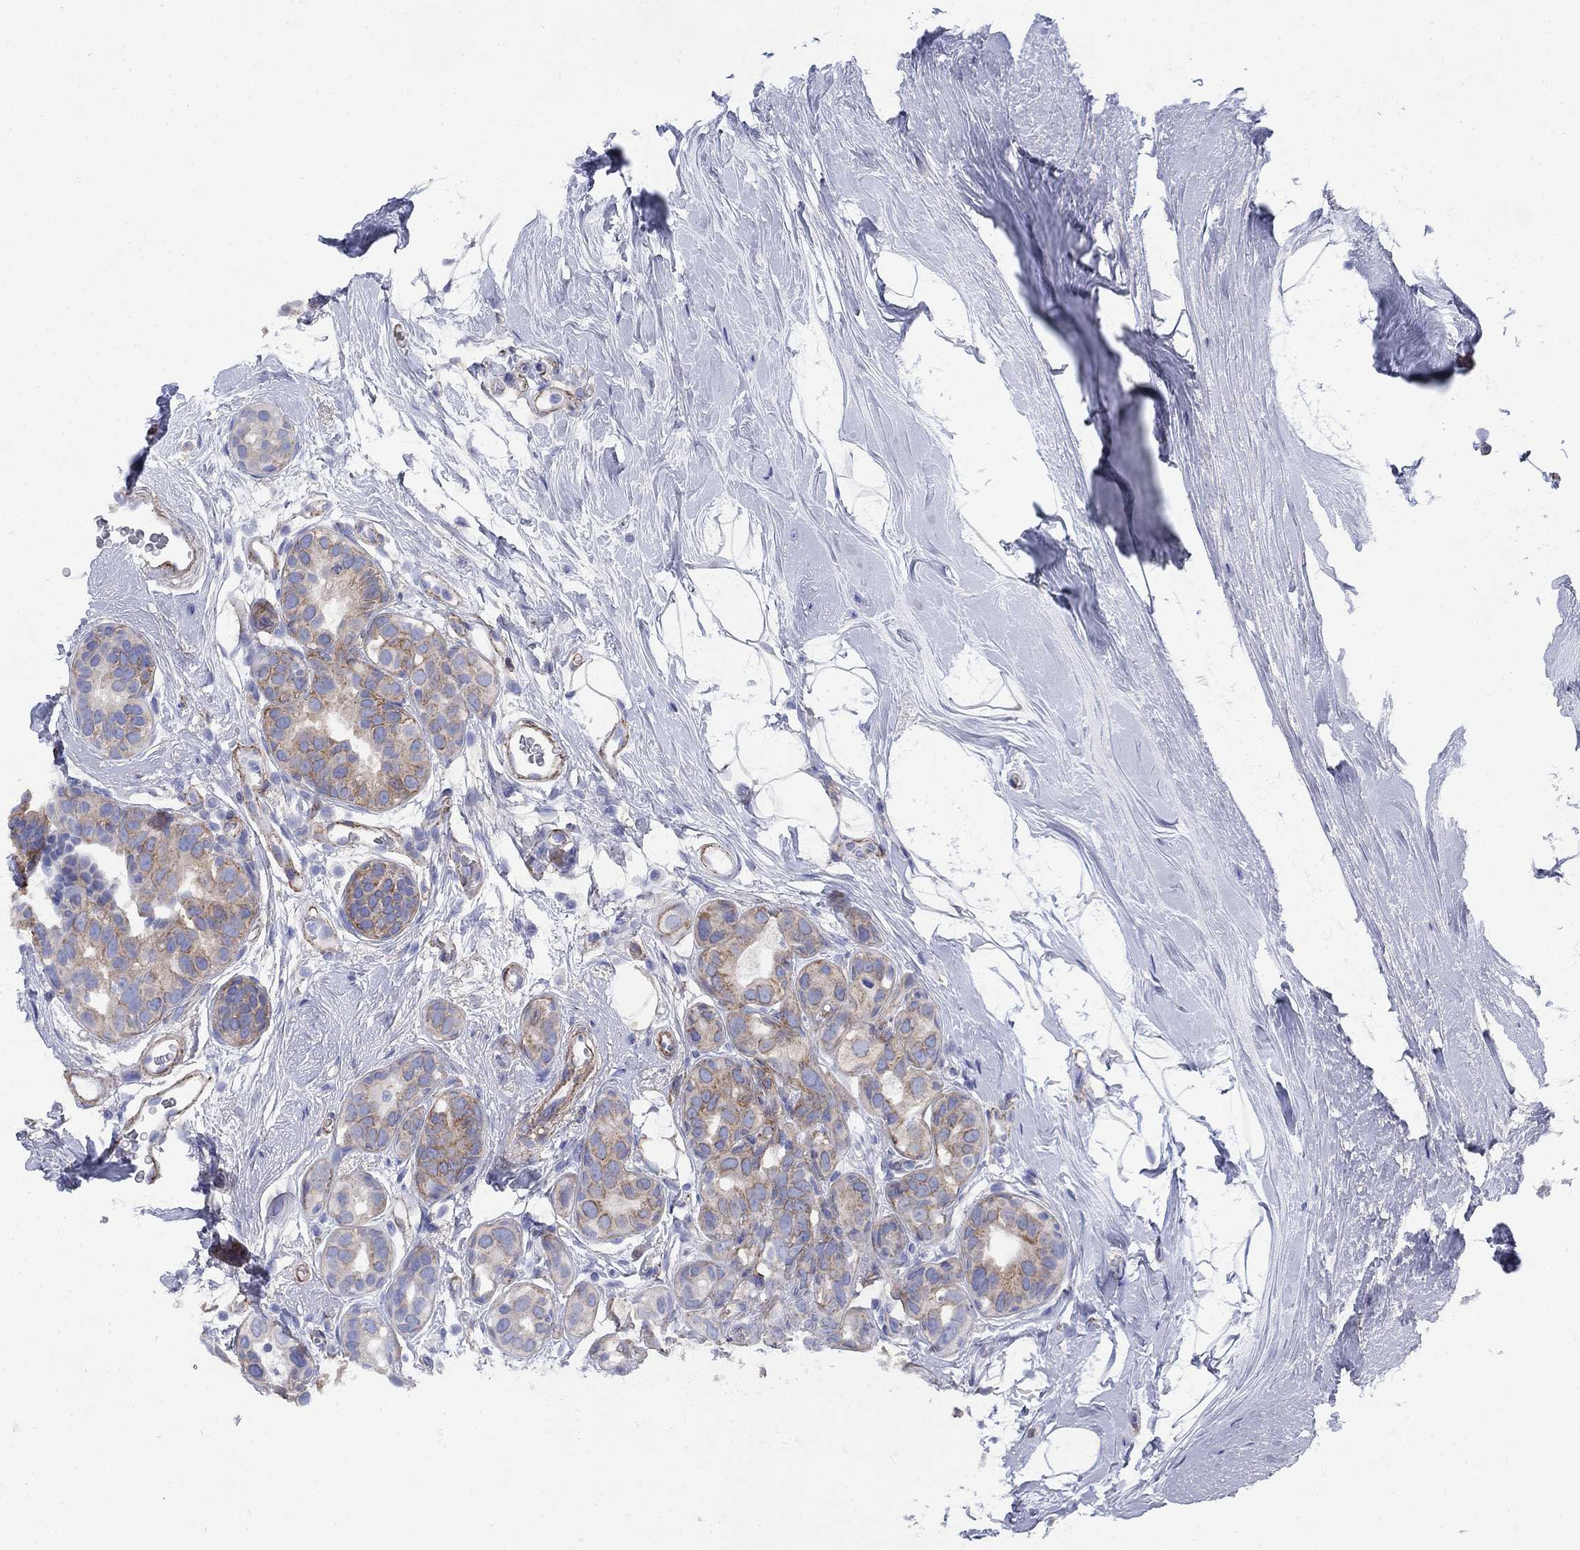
{"staining": {"intensity": "strong", "quantity": "<25%", "location": "cytoplasmic/membranous"}, "tissue": "breast cancer", "cell_type": "Tumor cells", "image_type": "cancer", "snomed": [{"axis": "morphology", "description": "Duct carcinoma"}, {"axis": "topography", "description": "Breast"}], "caption": "Protein positivity by immunohistochemistry exhibits strong cytoplasmic/membranous positivity in about <25% of tumor cells in breast cancer (intraductal carcinoma). (DAB (3,3'-diaminobenzidine) IHC, brown staining for protein, blue staining for nuclei).", "gene": "SEPTIN8", "patient": {"sex": "female", "age": 55}}